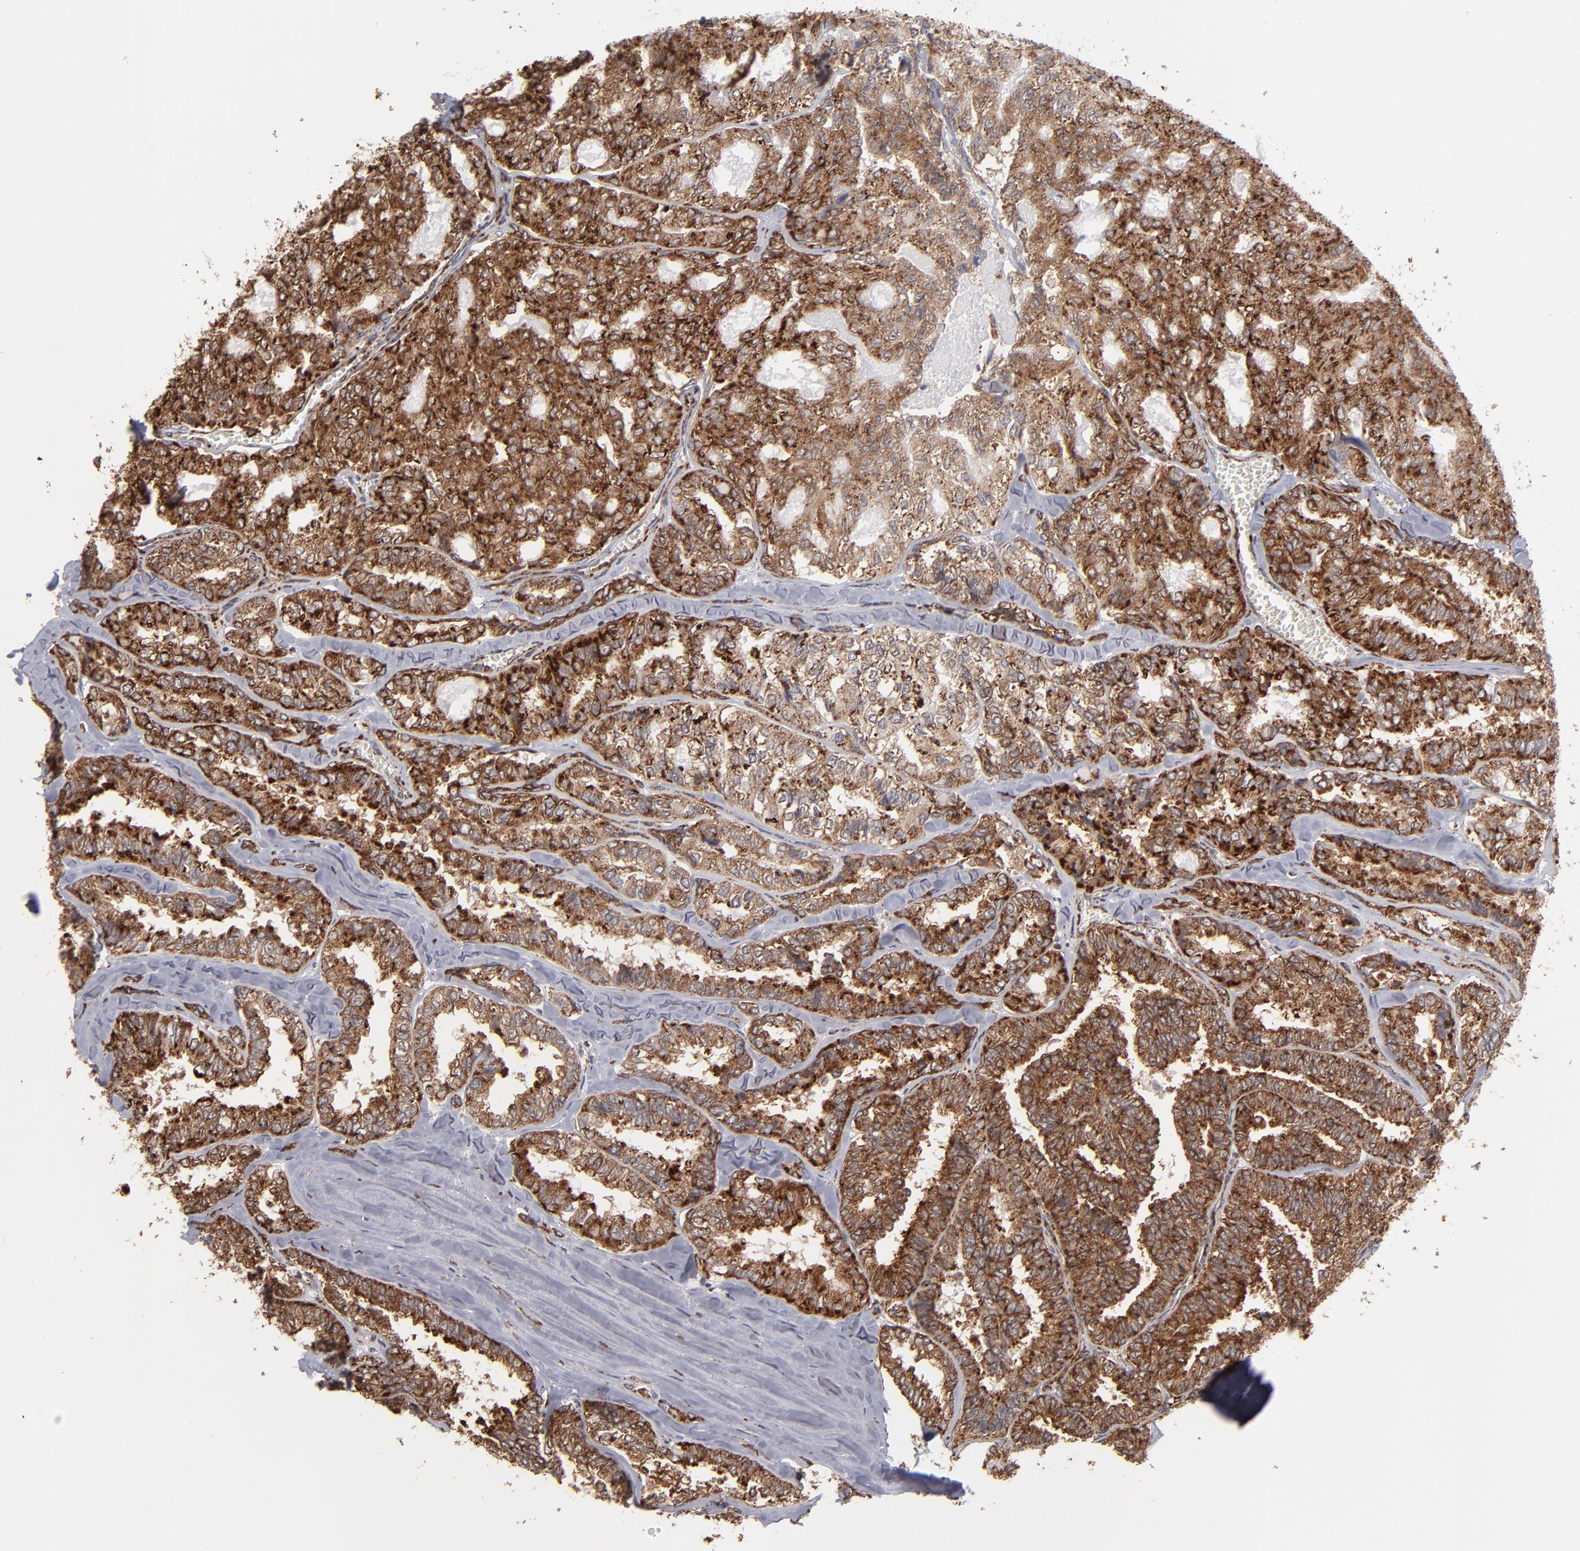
{"staining": {"intensity": "strong", "quantity": ">75%", "location": "cytoplasmic/membranous"}, "tissue": "thyroid cancer", "cell_type": "Tumor cells", "image_type": "cancer", "snomed": [{"axis": "morphology", "description": "Papillary adenocarcinoma, NOS"}, {"axis": "topography", "description": "Thyroid gland"}], "caption": "IHC micrograph of thyroid papillary adenocarcinoma stained for a protein (brown), which demonstrates high levels of strong cytoplasmic/membranous staining in about >75% of tumor cells.", "gene": "KTN1", "patient": {"sex": "female", "age": 35}}